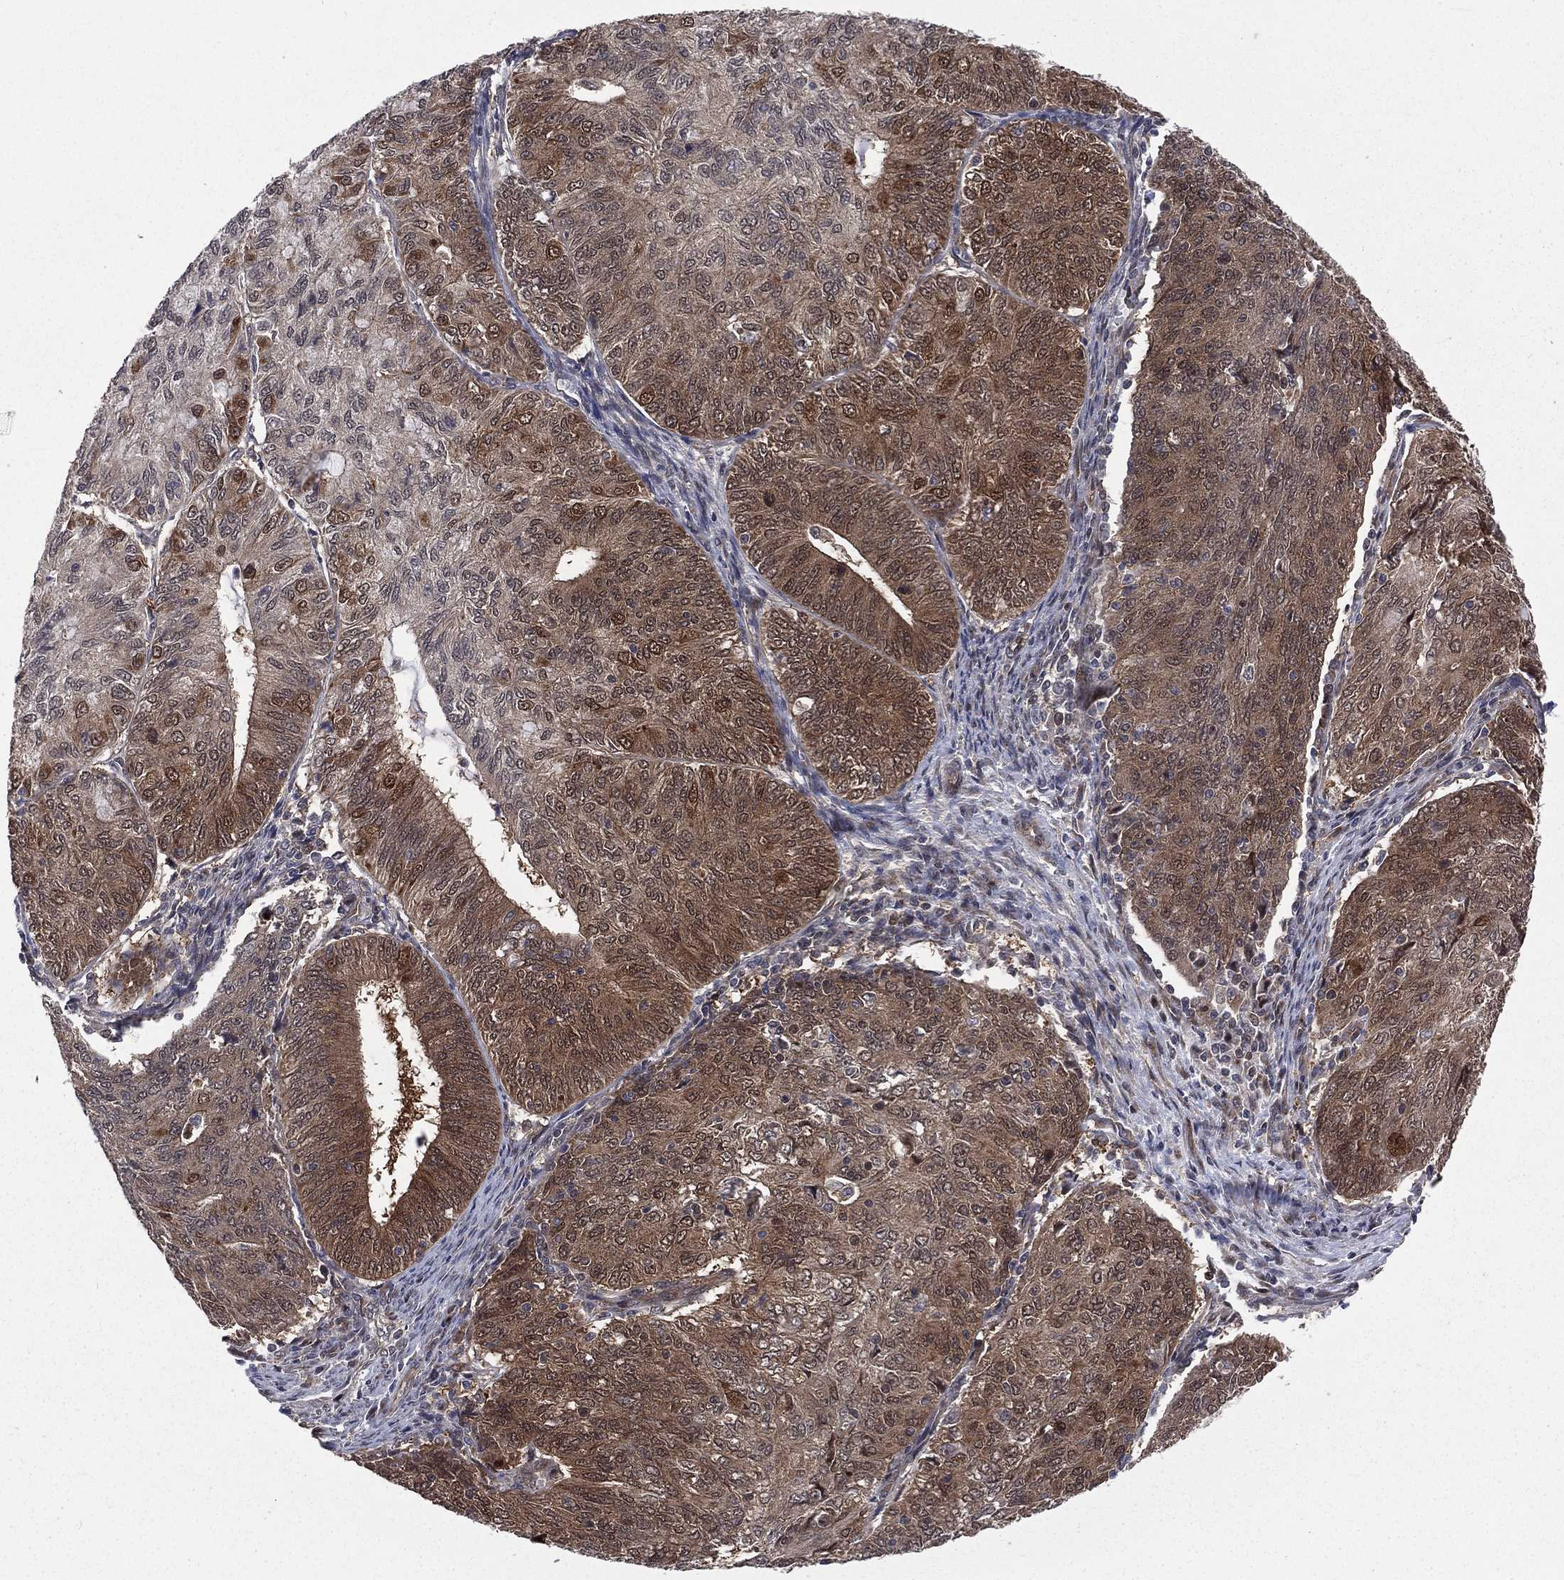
{"staining": {"intensity": "moderate", "quantity": "25%-75%", "location": "cytoplasmic/membranous"}, "tissue": "endometrial cancer", "cell_type": "Tumor cells", "image_type": "cancer", "snomed": [{"axis": "morphology", "description": "Adenocarcinoma, NOS"}, {"axis": "topography", "description": "Endometrium"}], "caption": "Immunohistochemistry (IHC) of human adenocarcinoma (endometrial) shows medium levels of moderate cytoplasmic/membranous positivity in about 25%-75% of tumor cells. The staining was performed using DAB, with brown indicating positive protein expression. Nuclei are stained blue with hematoxylin.", "gene": "ARL3", "patient": {"sex": "female", "age": 82}}